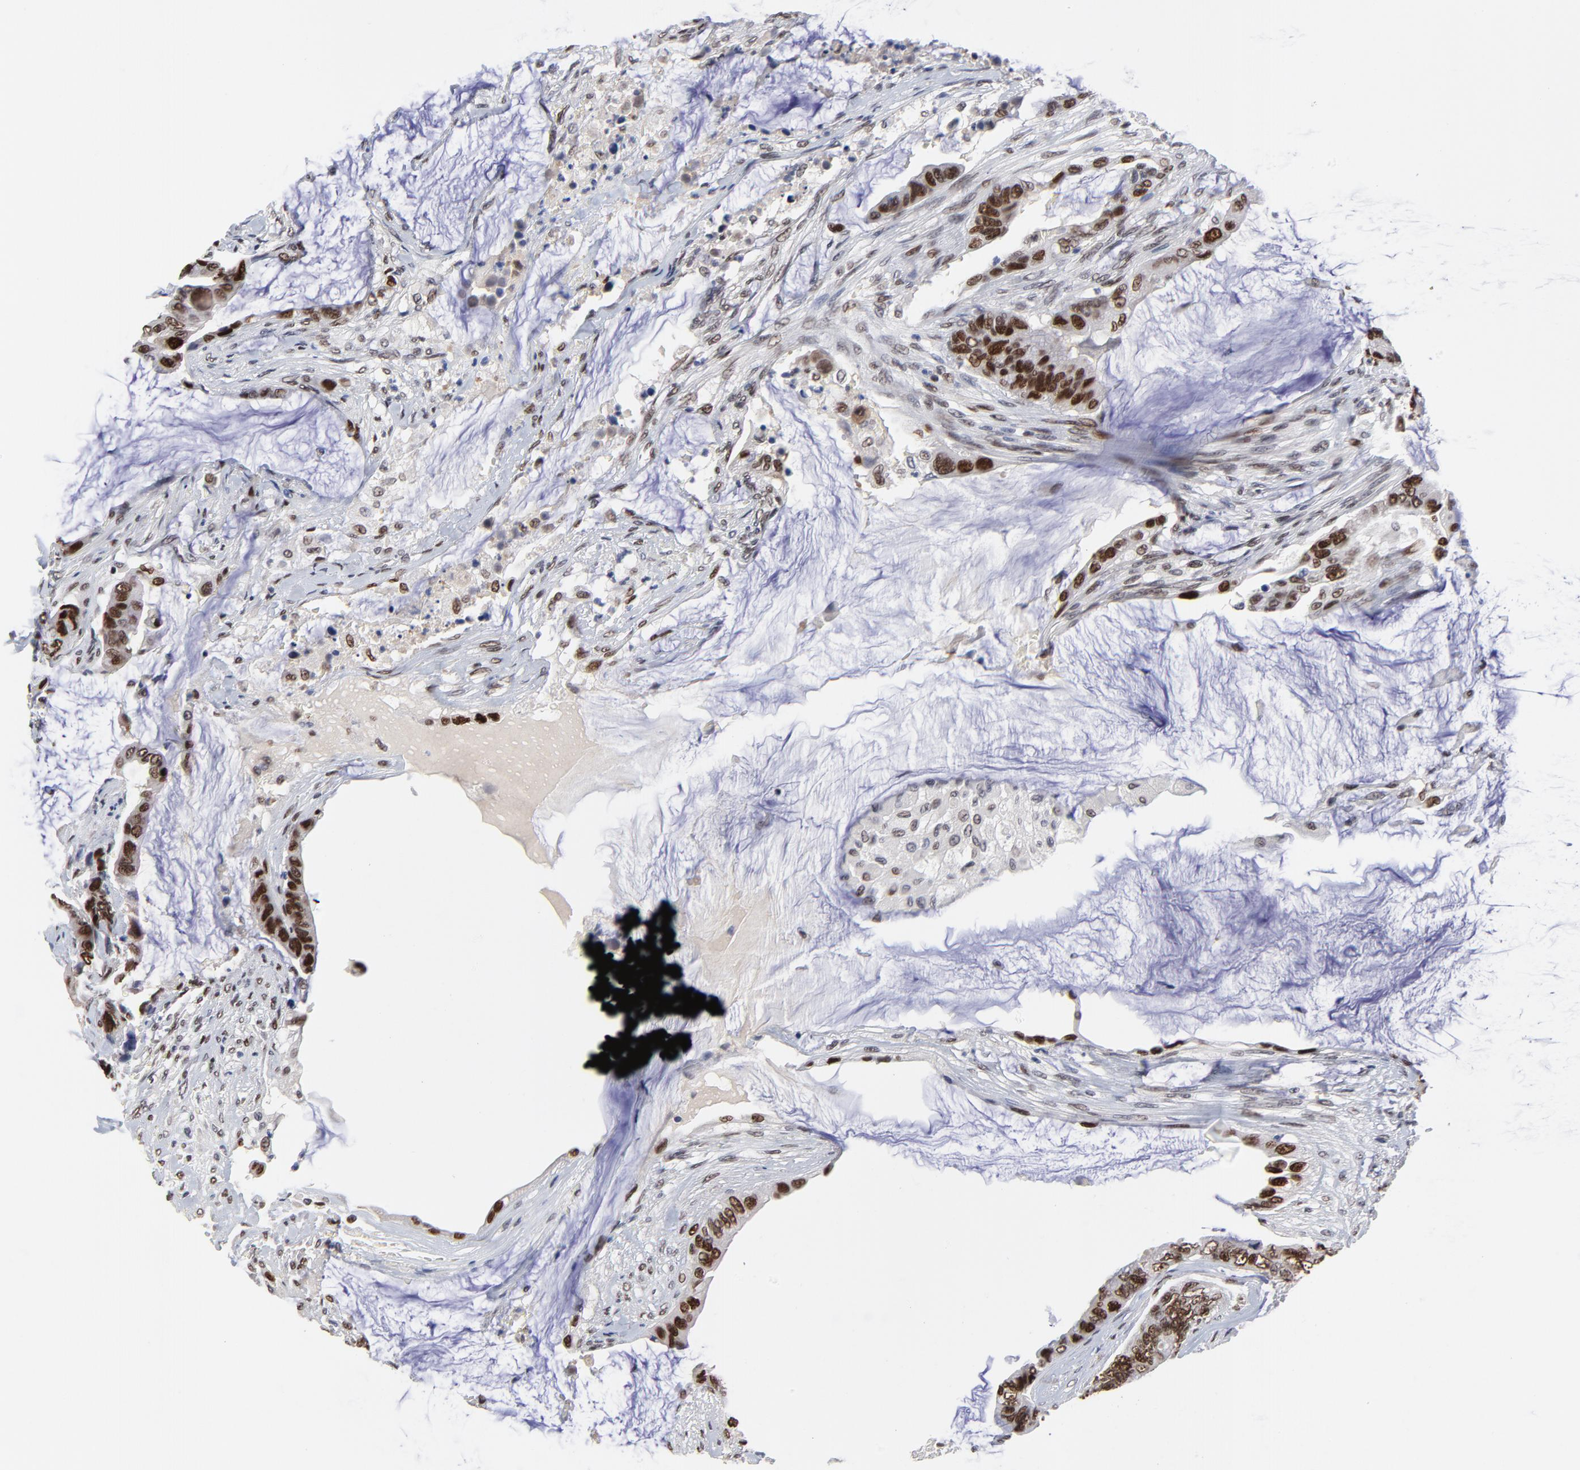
{"staining": {"intensity": "strong", "quantity": ">75%", "location": "nuclear"}, "tissue": "colorectal cancer", "cell_type": "Tumor cells", "image_type": "cancer", "snomed": [{"axis": "morphology", "description": "Adenocarcinoma, NOS"}, {"axis": "topography", "description": "Rectum"}], "caption": "Human colorectal adenocarcinoma stained with a brown dye displays strong nuclear positive staining in approximately >75% of tumor cells.", "gene": "OGFOD1", "patient": {"sex": "female", "age": 59}}